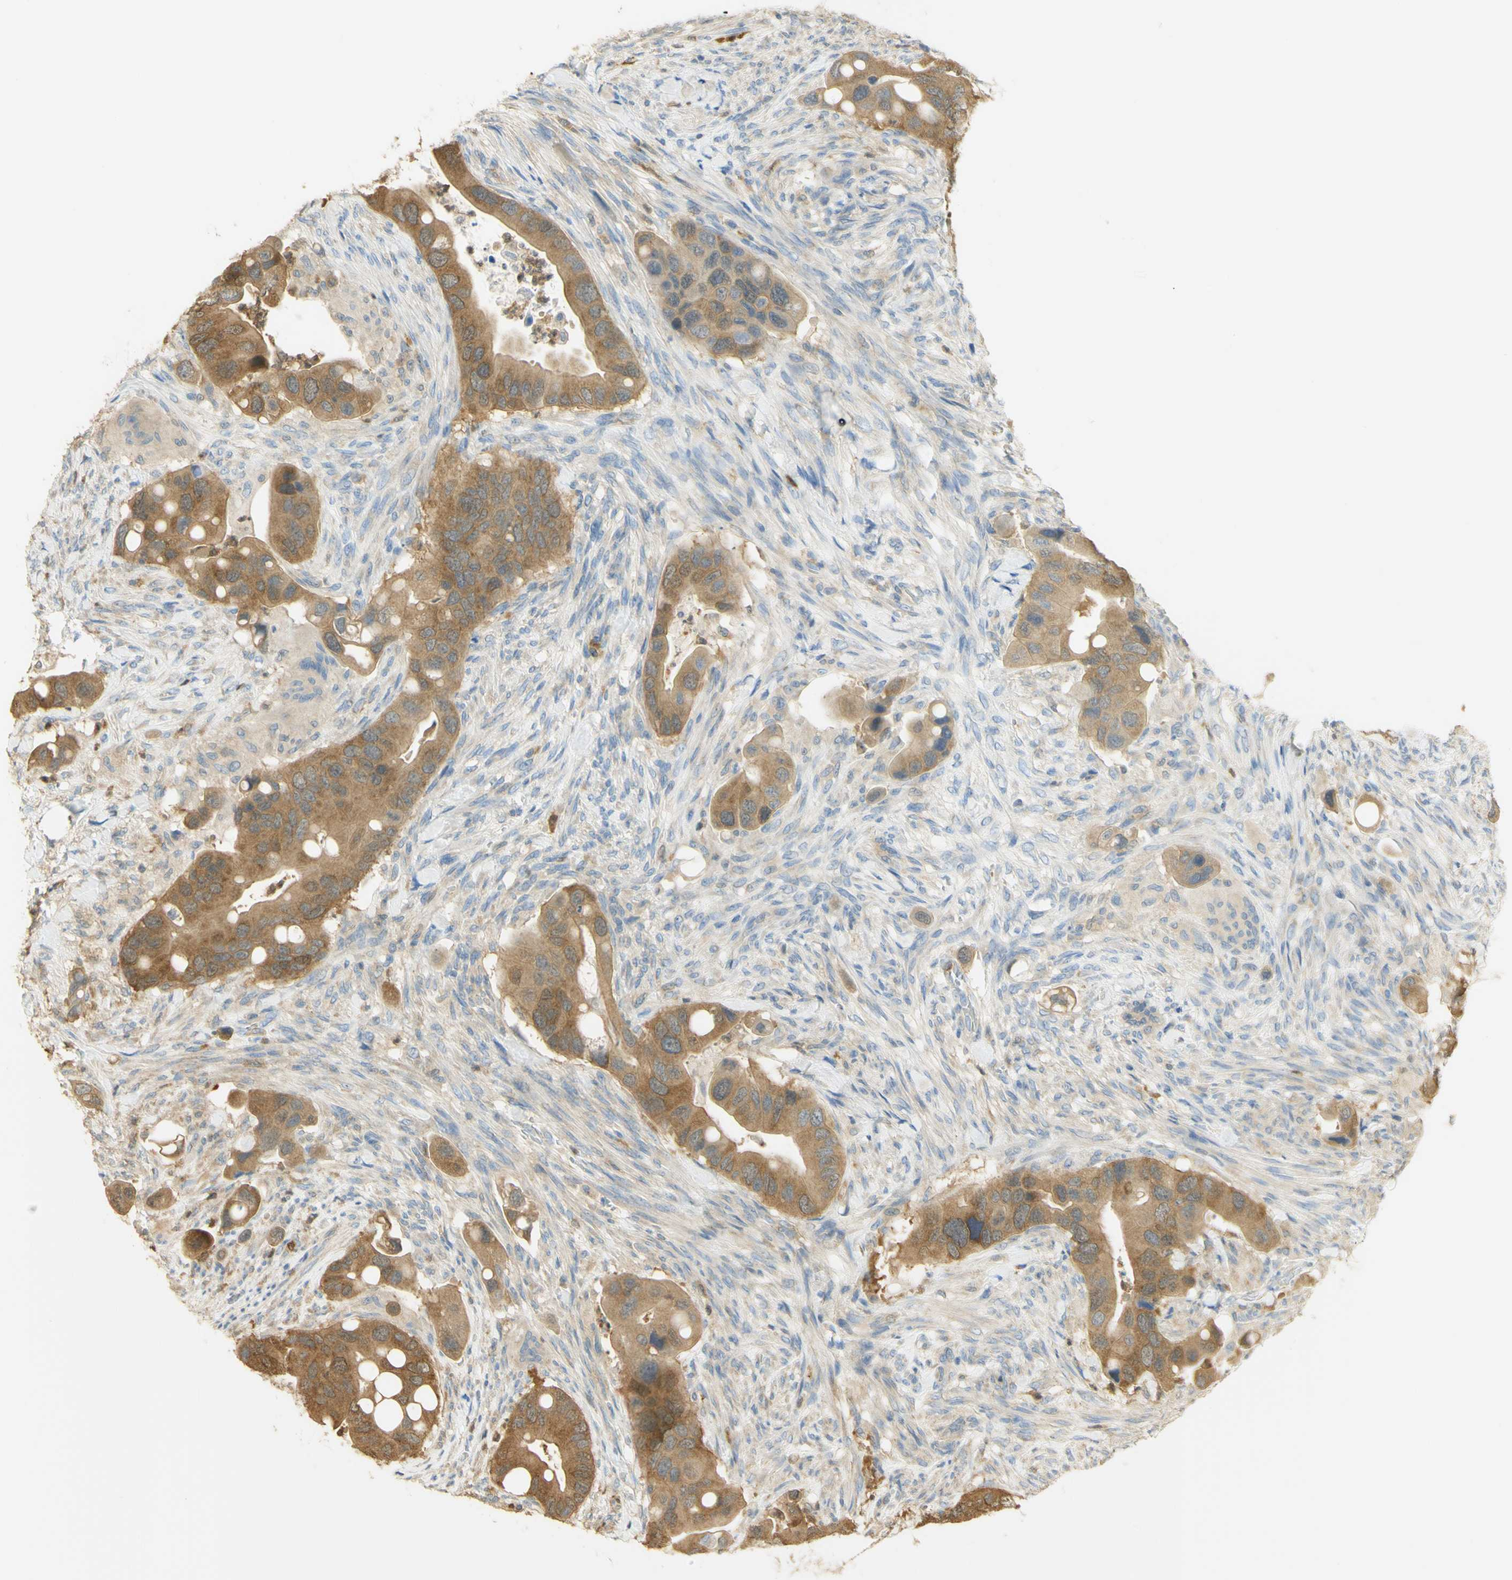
{"staining": {"intensity": "moderate", "quantity": ">75%", "location": "cytoplasmic/membranous"}, "tissue": "colorectal cancer", "cell_type": "Tumor cells", "image_type": "cancer", "snomed": [{"axis": "morphology", "description": "Adenocarcinoma, NOS"}, {"axis": "topography", "description": "Rectum"}], "caption": "IHC photomicrograph of human adenocarcinoma (colorectal) stained for a protein (brown), which demonstrates medium levels of moderate cytoplasmic/membranous staining in about >75% of tumor cells.", "gene": "PAK1", "patient": {"sex": "female", "age": 57}}